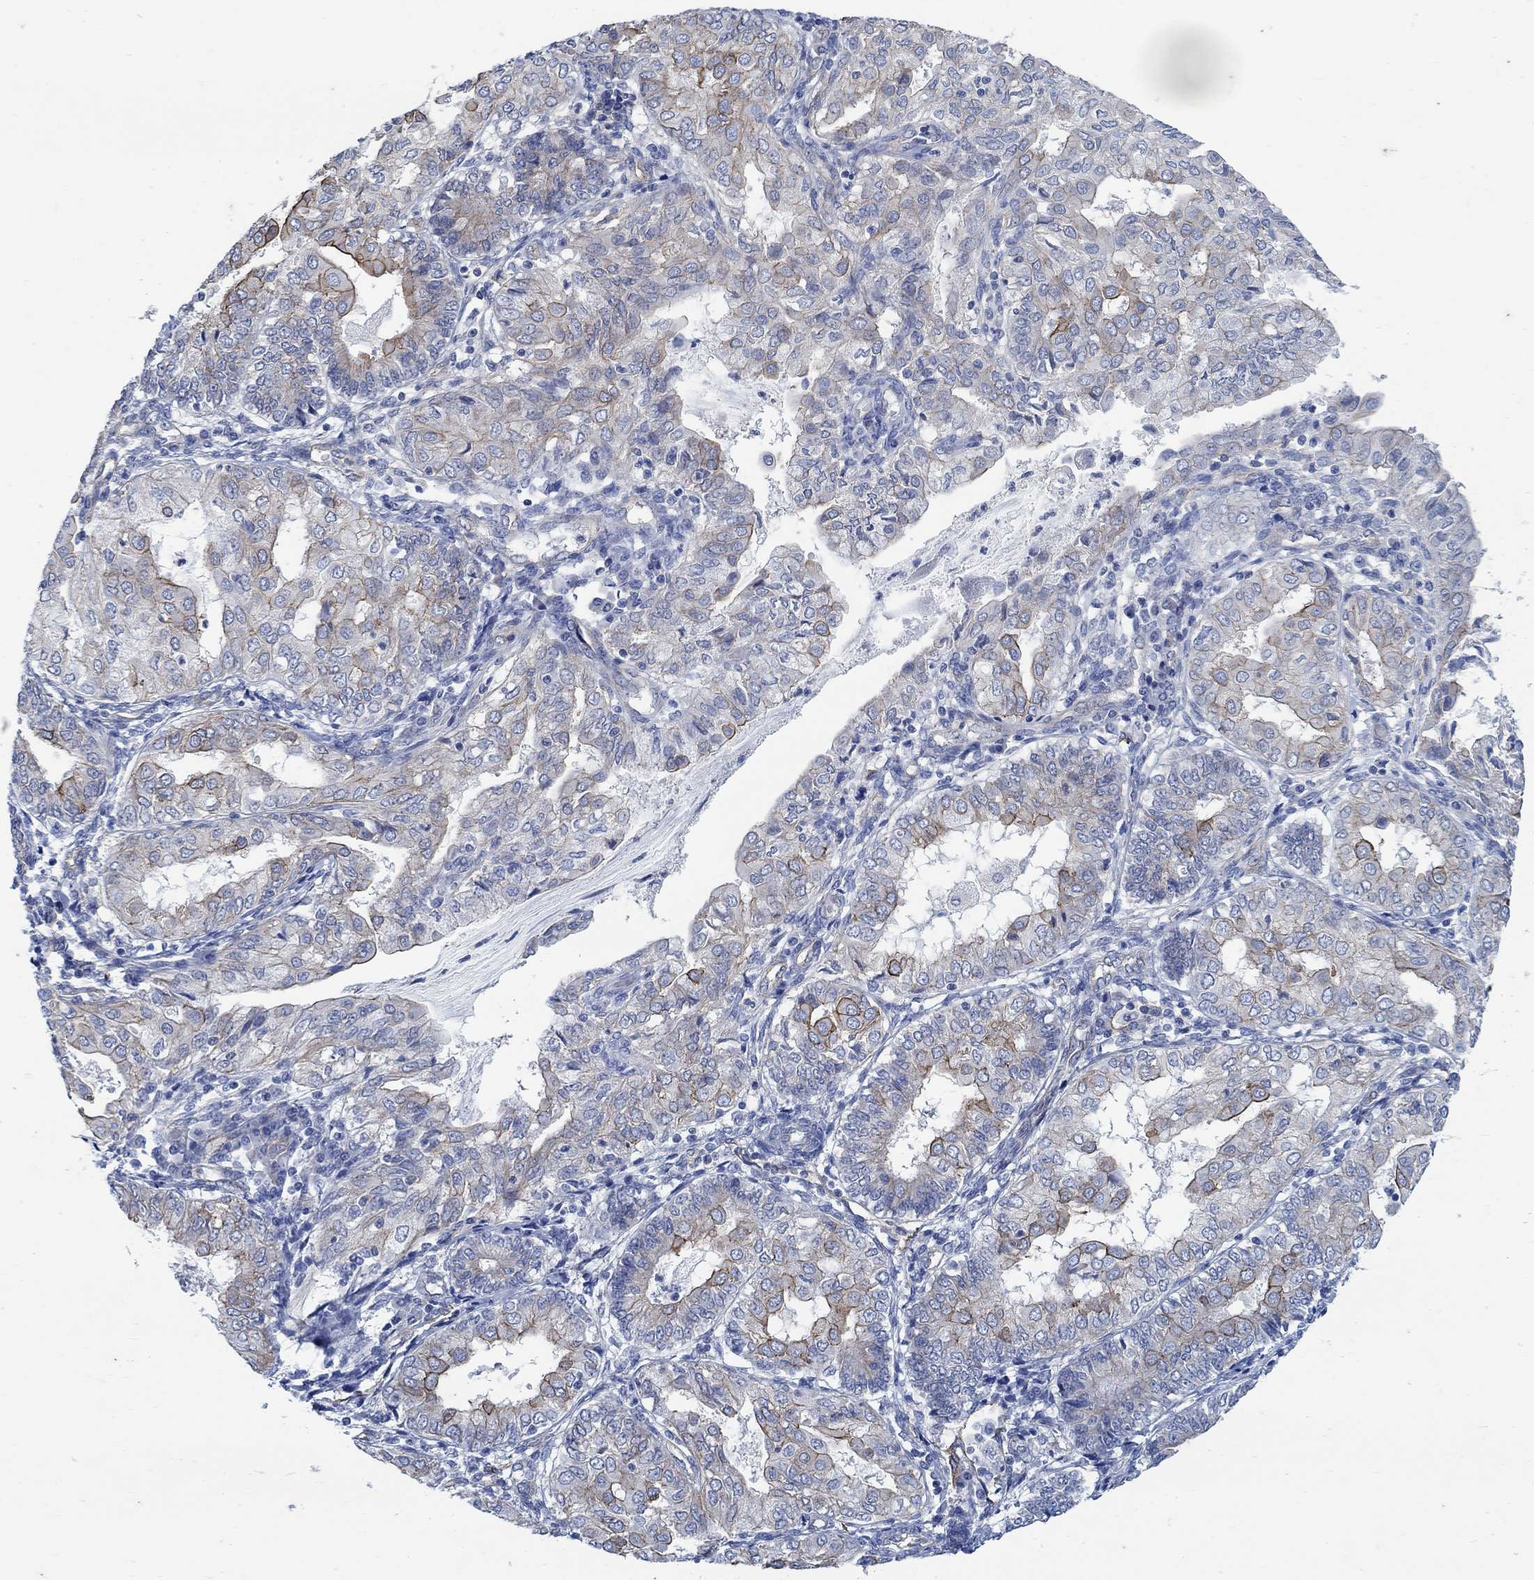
{"staining": {"intensity": "strong", "quantity": "<25%", "location": "cytoplasmic/membranous"}, "tissue": "endometrial cancer", "cell_type": "Tumor cells", "image_type": "cancer", "snomed": [{"axis": "morphology", "description": "Adenocarcinoma, NOS"}, {"axis": "topography", "description": "Endometrium"}], "caption": "Endometrial adenocarcinoma tissue demonstrates strong cytoplasmic/membranous expression in approximately <25% of tumor cells, visualized by immunohistochemistry.", "gene": "TMEM198", "patient": {"sex": "female", "age": 68}}